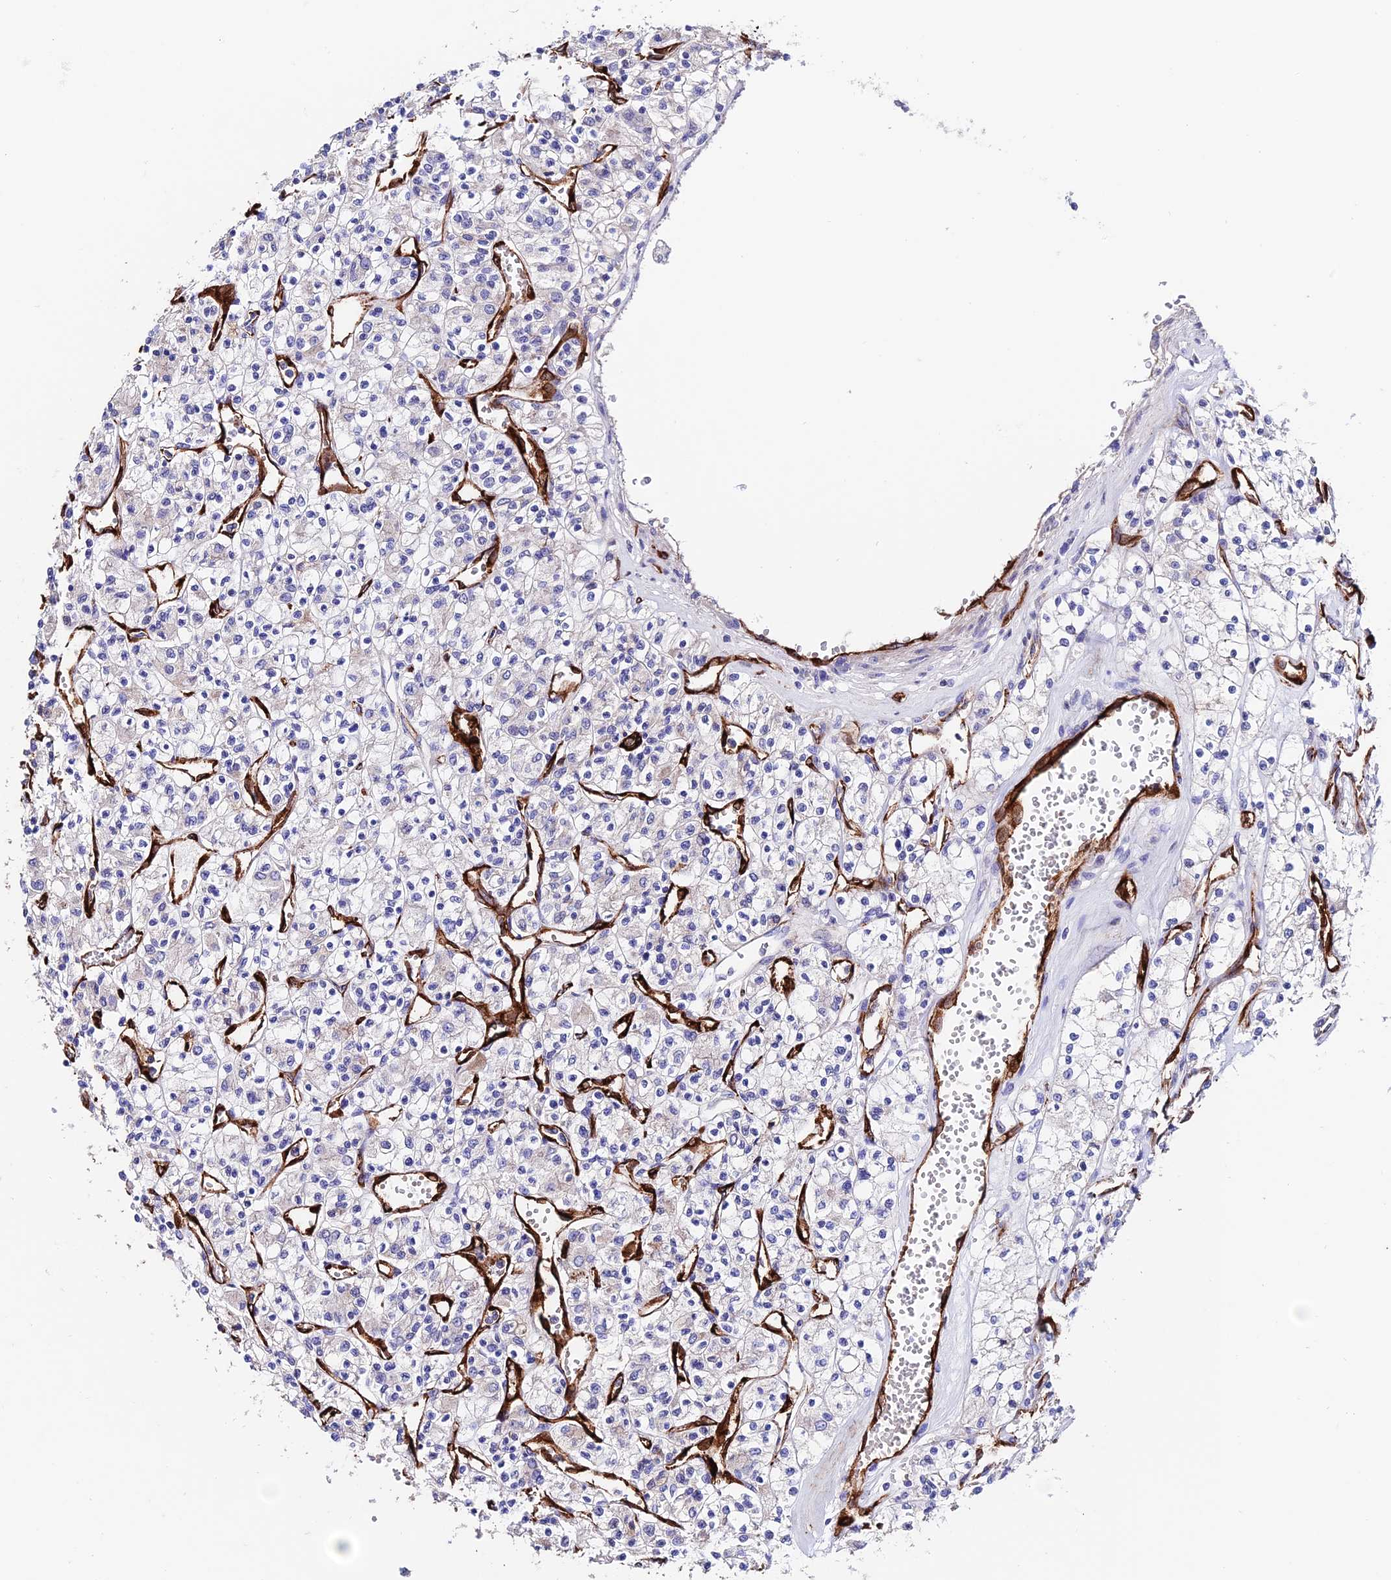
{"staining": {"intensity": "negative", "quantity": "none", "location": "none"}, "tissue": "renal cancer", "cell_type": "Tumor cells", "image_type": "cancer", "snomed": [{"axis": "morphology", "description": "Adenocarcinoma, NOS"}, {"axis": "topography", "description": "Kidney"}], "caption": "DAB immunohistochemical staining of renal cancer displays no significant staining in tumor cells. (DAB IHC, high magnification).", "gene": "ESM1", "patient": {"sex": "female", "age": 59}}